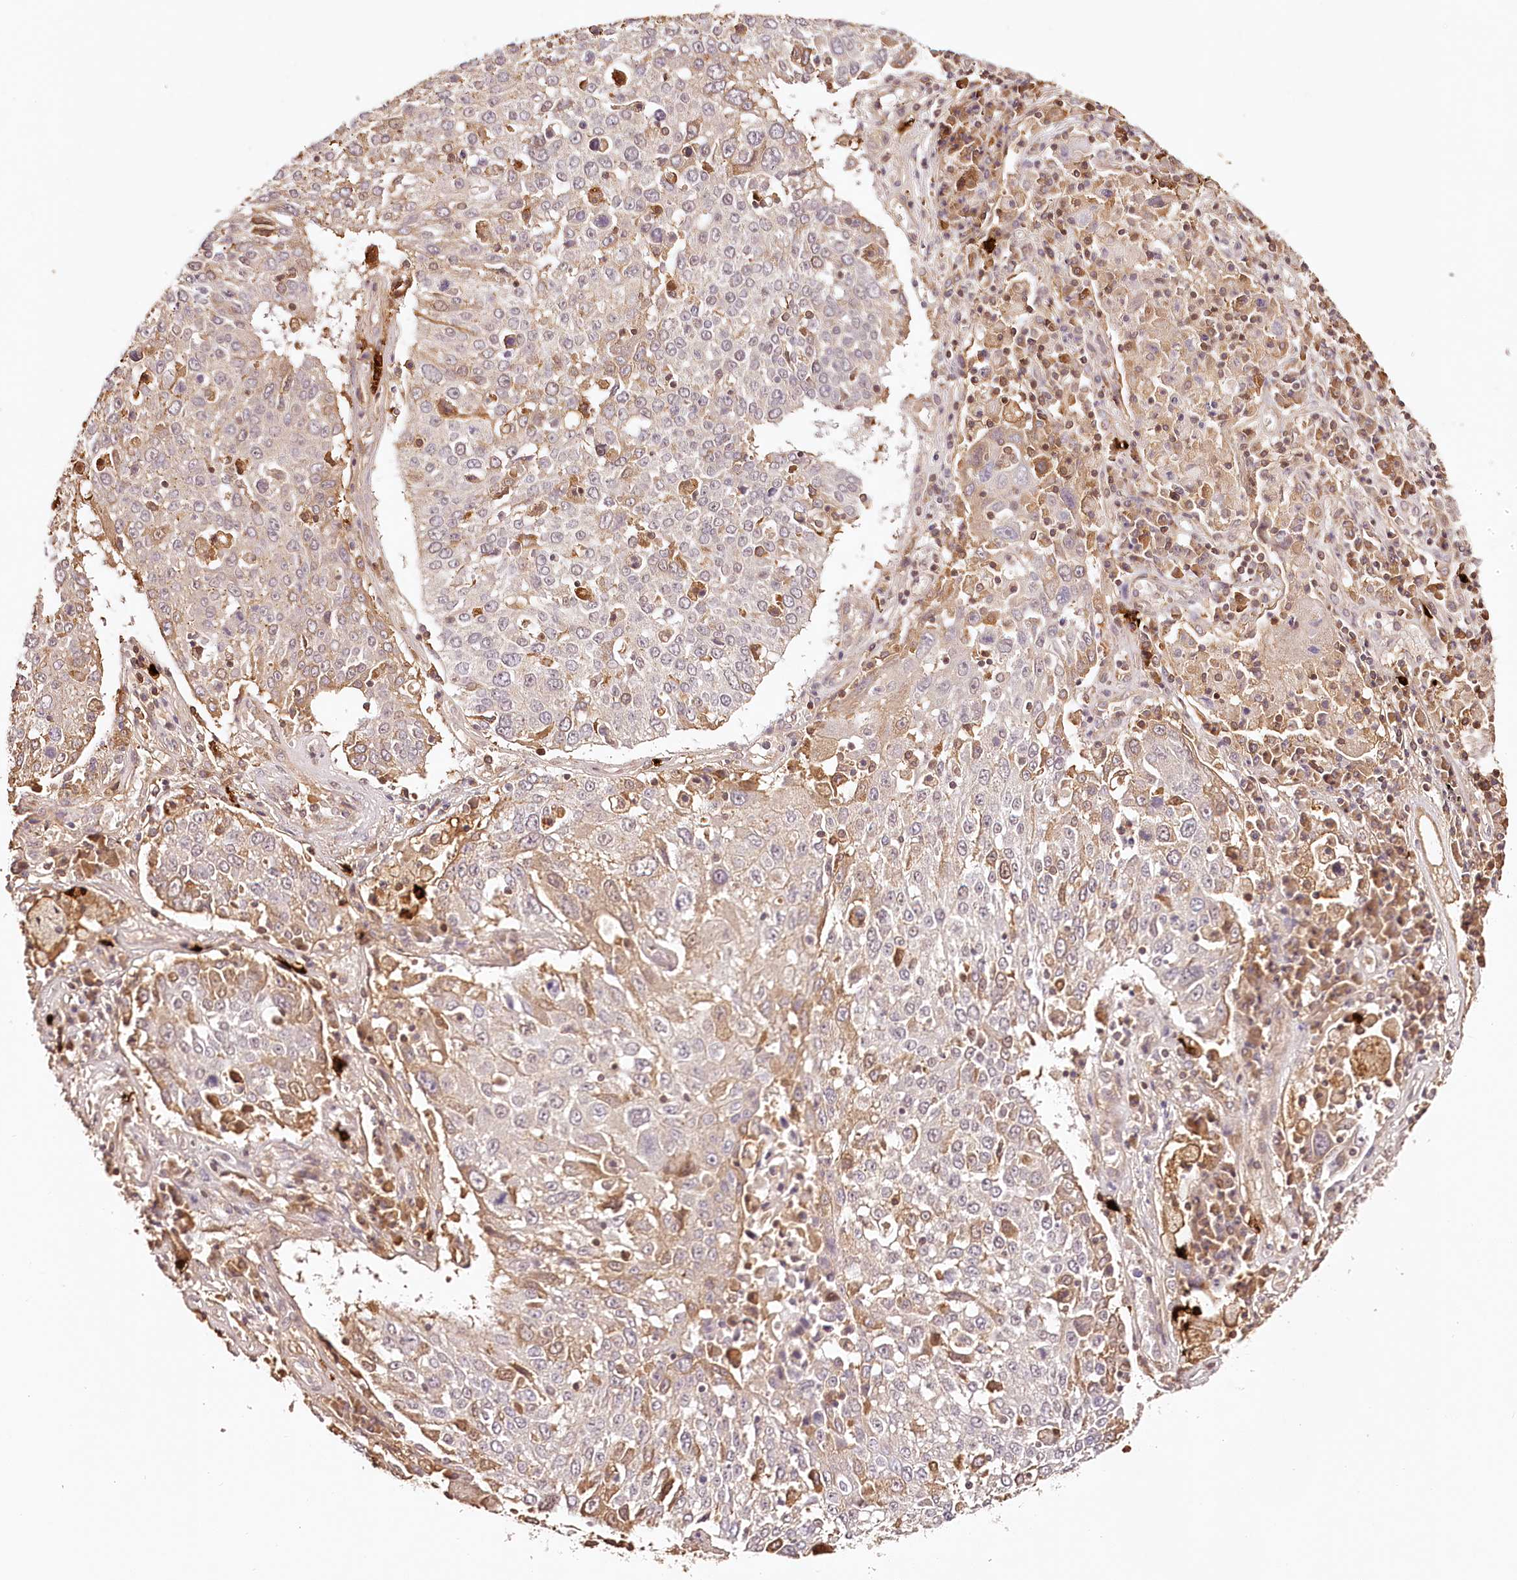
{"staining": {"intensity": "weak", "quantity": "<25%", "location": "cytoplasmic/membranous"}, "tissue": "lung cancer", "cell_type": "Tumor cells", "image_type": "cancer", "snomed": [{"axis": "morphology", "description": "Squamous cell carcinoma, NOS"}, {"axis": "topography", "description": "Lung"}], "caption": "Immunohistochemistry of lung squamous cell carcinoma exhibits no positivity in tumor cells. (DAB (3,3'-diaminobenzidine) immunohistochemistry with hematoxylin counter stain).", "gene": "SYNGR1", "patient": {"sex": "male", "age": 65}}